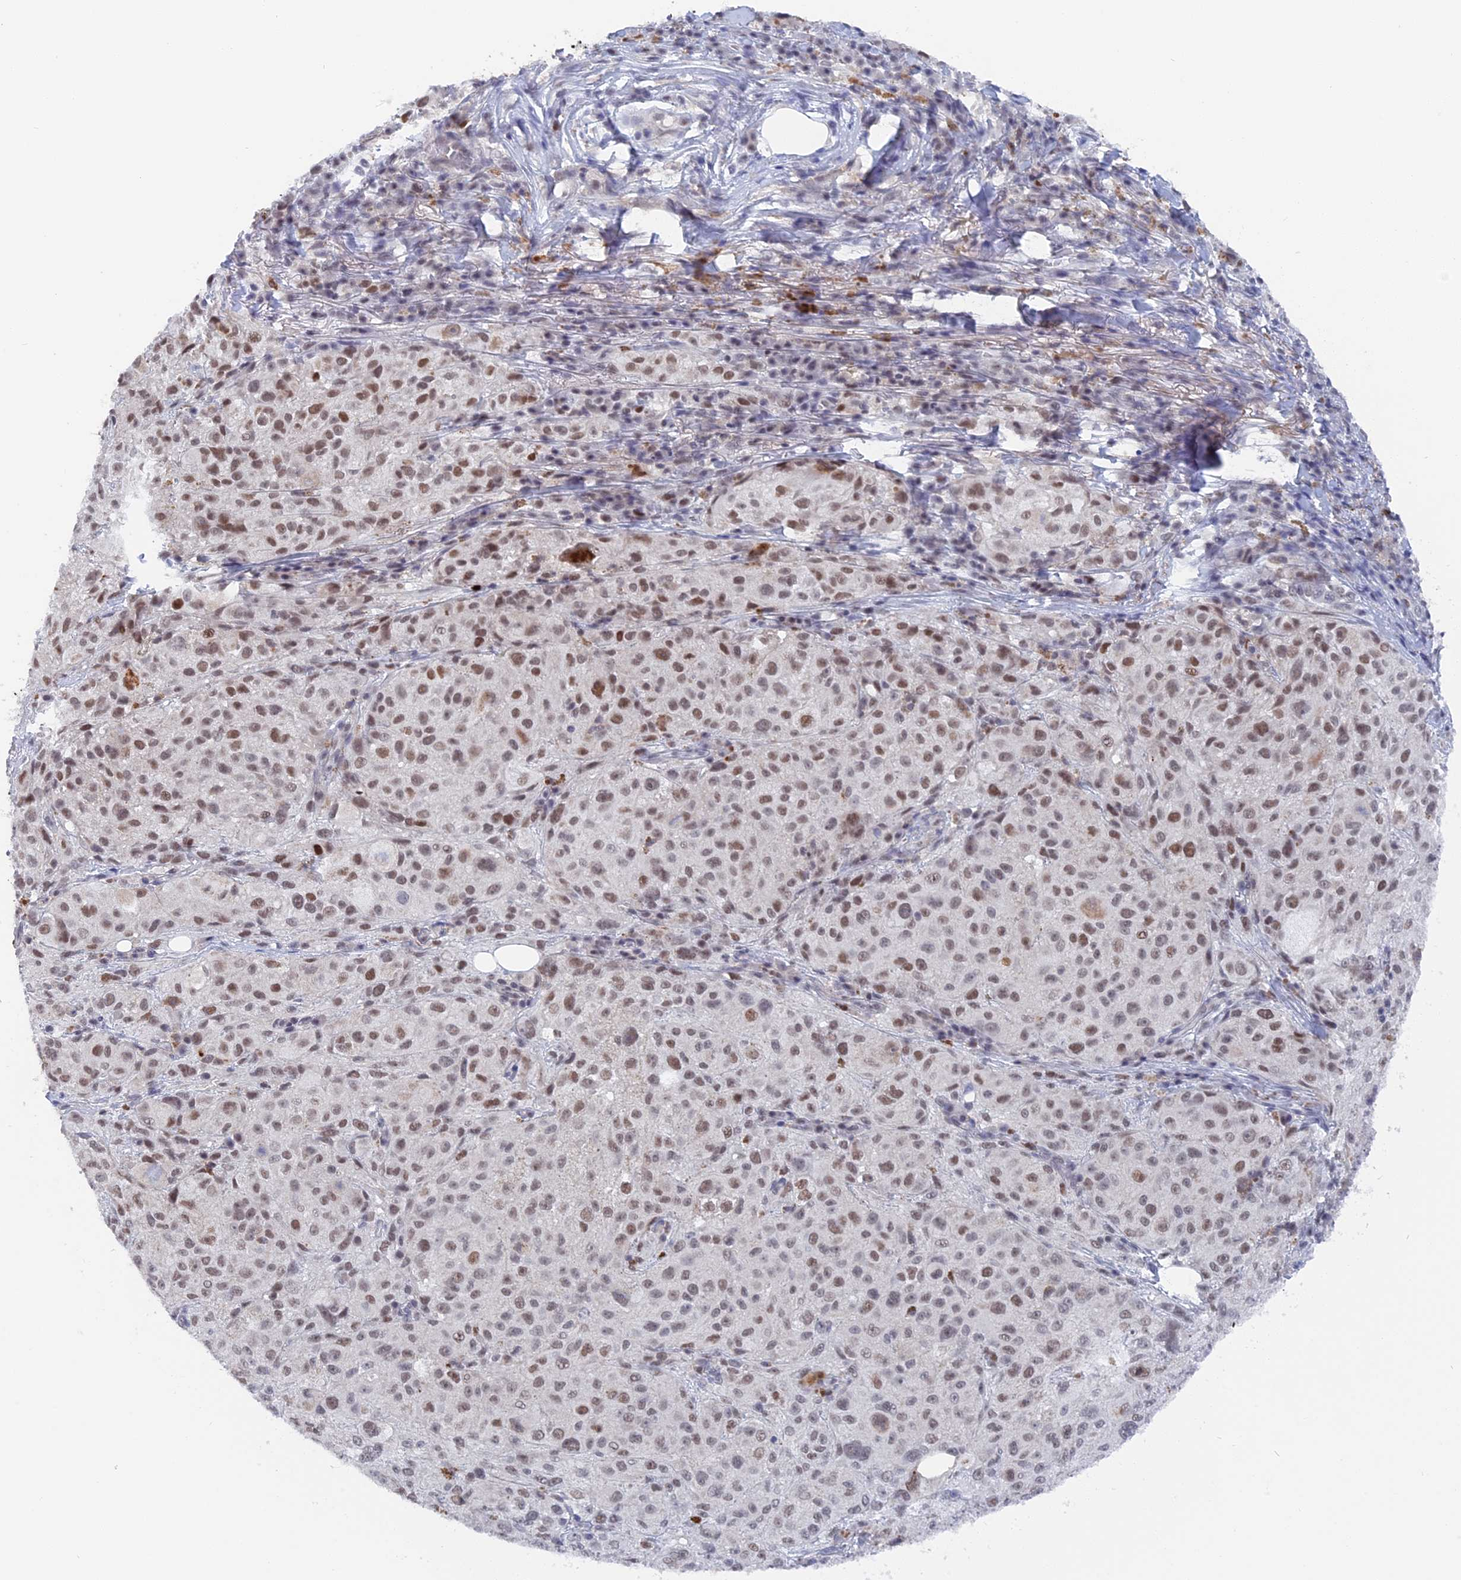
{"staining": {"intensity": "moderate", "quantity": "25%-75%", "location": "nuclear"}, "tissue": "melanoma", "cell_type": "Tumor cells", "image_type": "cancer", "snomed": [{"axis": "morphology", "description": "Necrosis, NOS"}, {"axis": "morphology", "description": "Malignant melanoma, NOS"}, {"axis": "topography", "description": "Skin"}], "caption": "This is an image of IHC staining of malignant melanoma, which shows moderate staining in the nuclear of tumor cells.", "gene": "BRD2", "patient": {"sex": "female", "age": 87}}